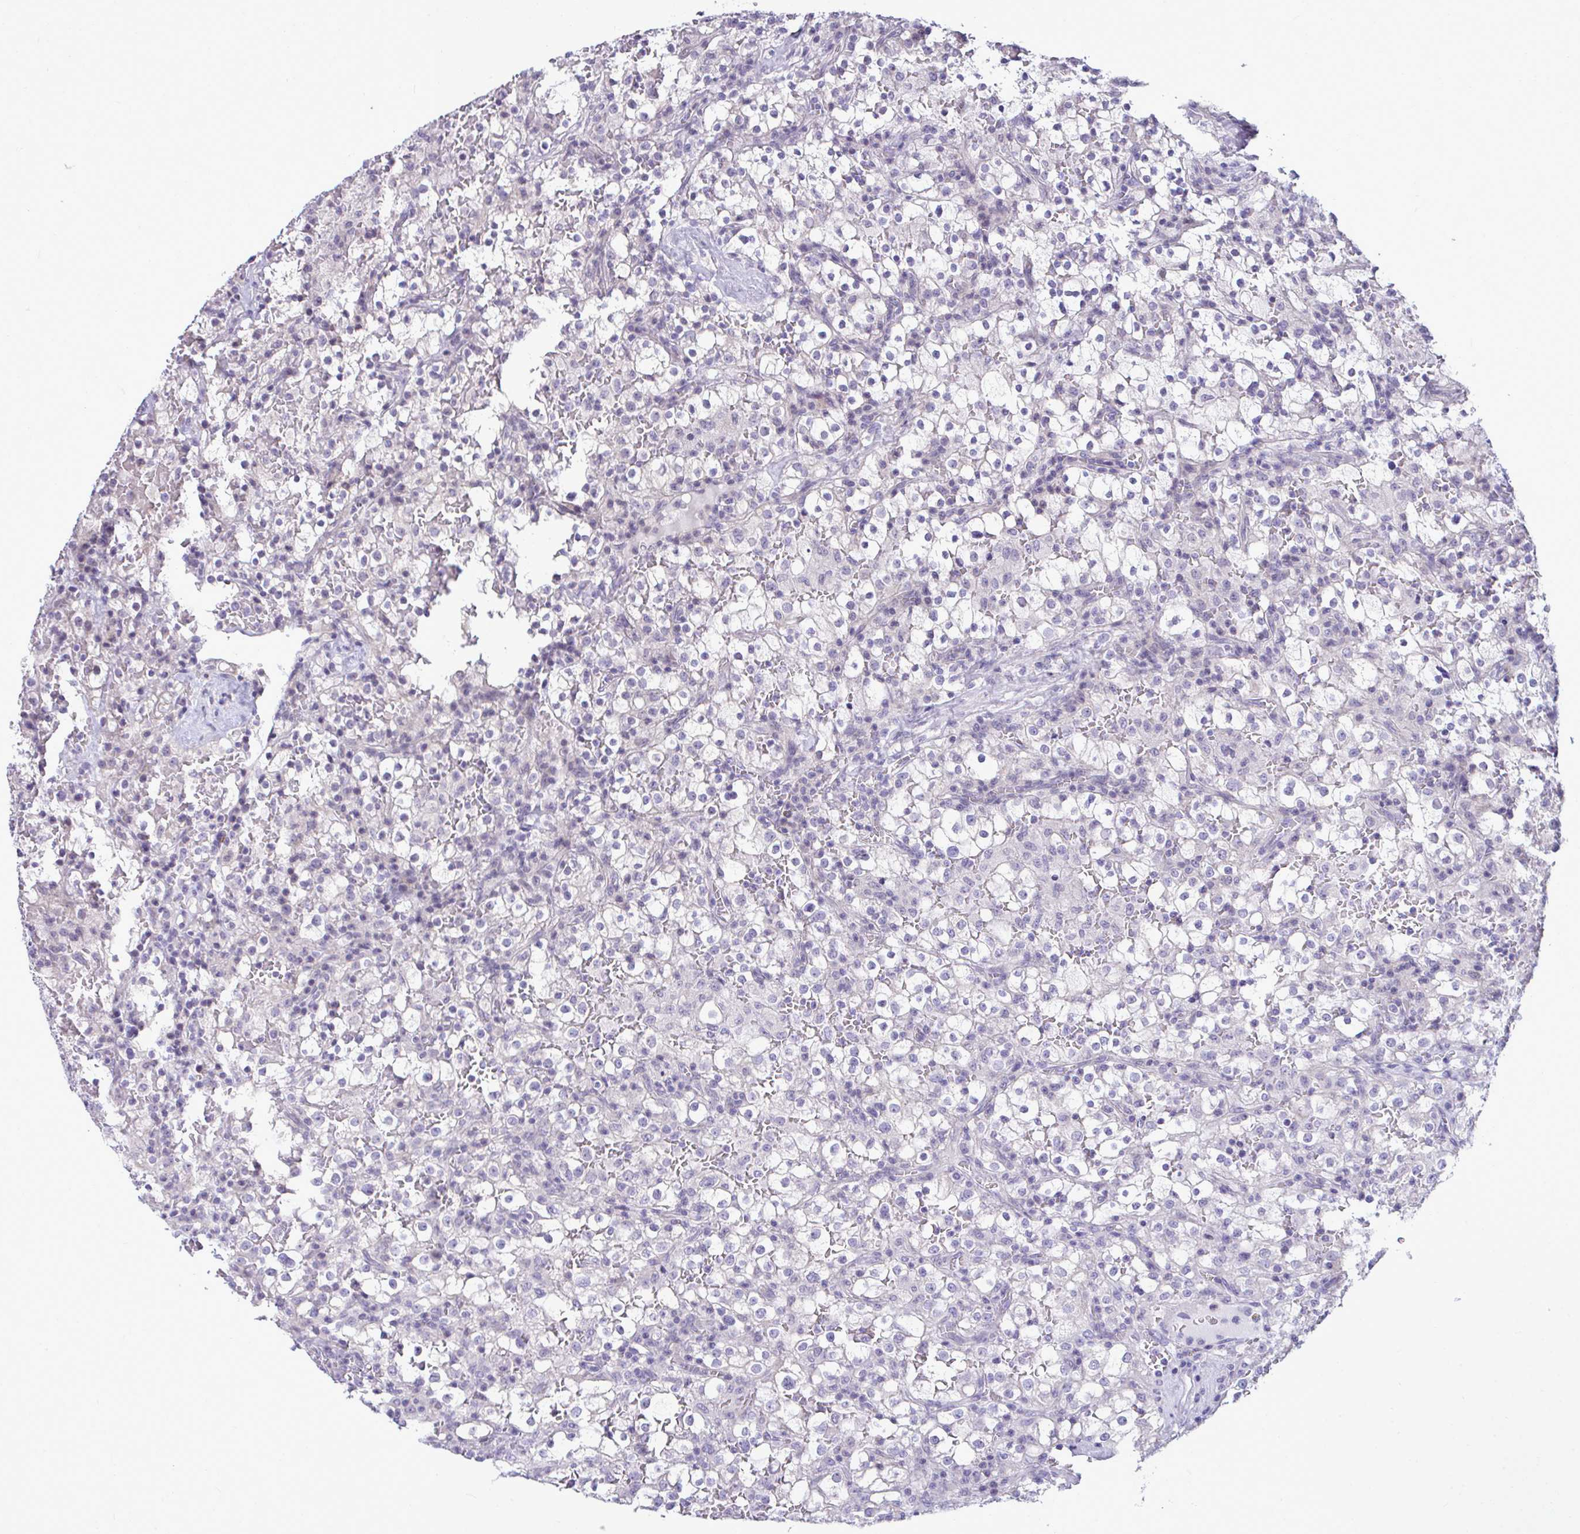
{"staining": {"intensity": "negative", "quantity": "none", "location": "none"}, "tissue": "renal cancer", "cell_type": "Tumor cells", "image_type": "cancer", "snomed": [{"axis": "morphology", "description": "Adenocarcinoma, NOS"}, {"axis": "topography", "description": "Kidney"}], "caption": "Human renal adenocarcinoma stained for a protein using immunohistochemistry demonstrates no positivity in tumor cells.", "gene": "PIGK", "patient": {"sex": "female", "age": 74}}